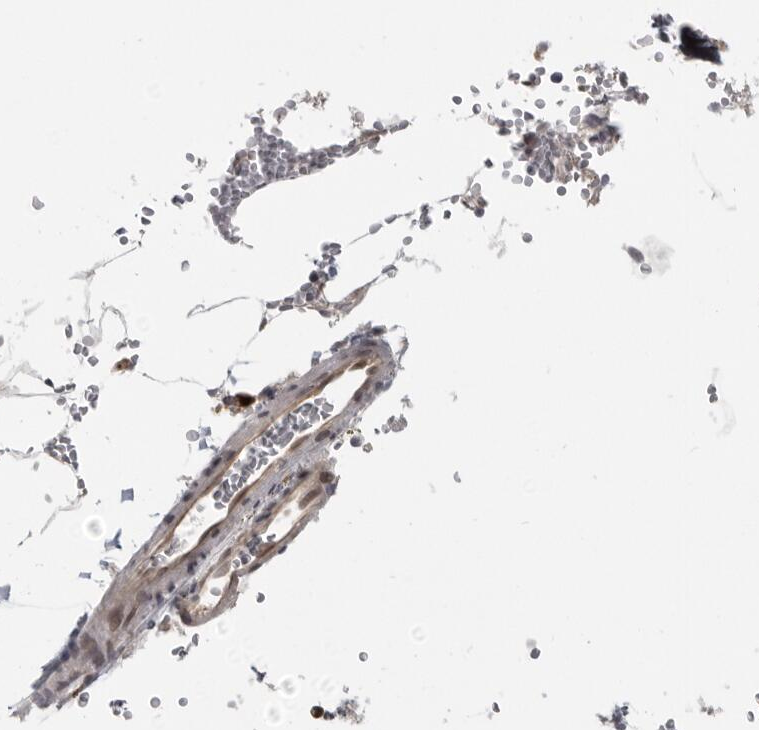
{"staining": {"intensity": "moderate", "quantity": "<25%", "location": "cytoplasmic/membranous"}, "tissue": "bone marrow", "cell_type": "Hematopoietic cells", "image_type": "normal", "snomed": [{"axis": "morphology", "description": "Normal tissue, NOS"}, {"axis": "topography", "description": "Bone marrow"}], "caption": "This micrograph exhibits benign bone marrow stained with IHC to label a protein in brown. The cytoplasmic/membranous of hematopoietic cells show moderate positivity for the protein. Nuclei are counter-stained blue.", "gene": "CEP295NL", "patient": {"sex": "male", "age": 70}}